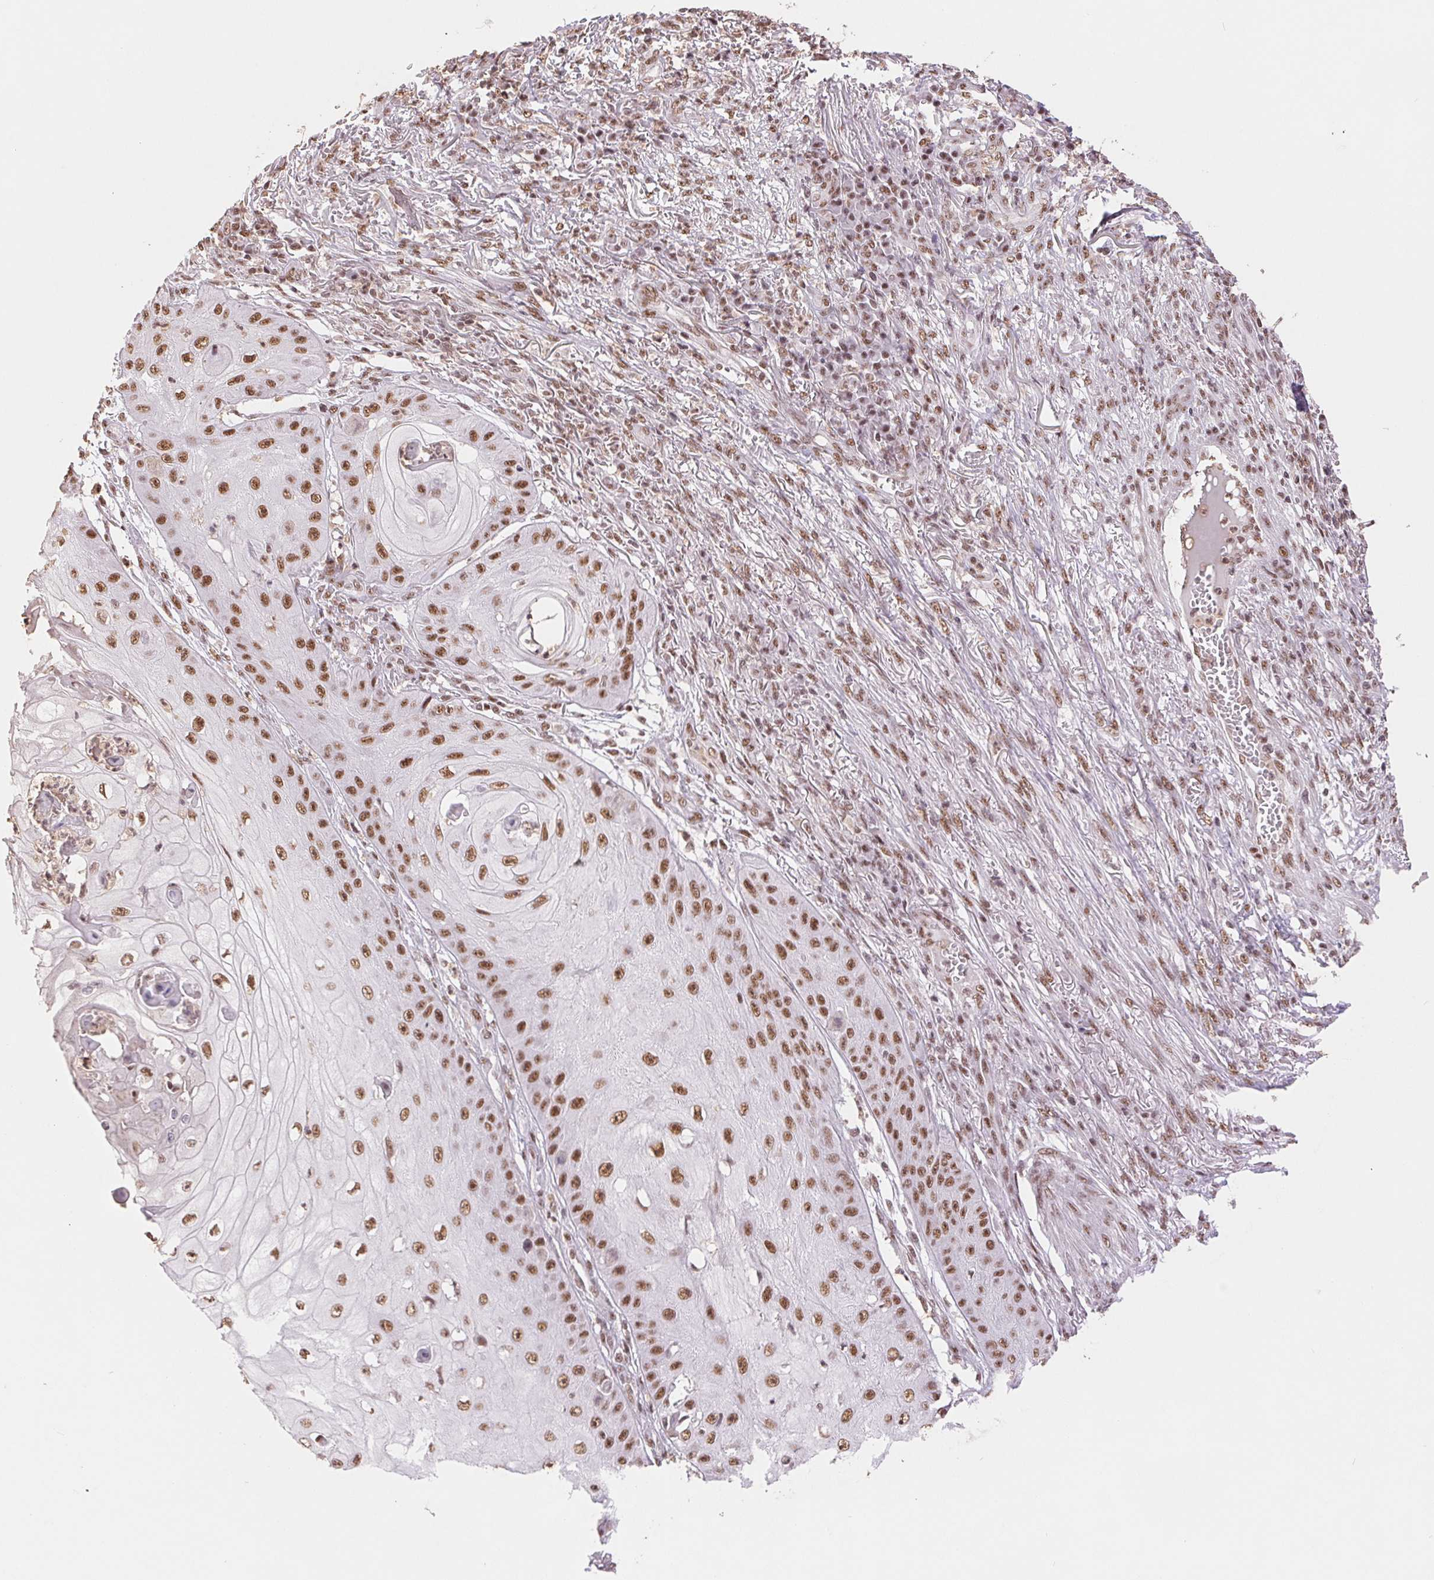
{"staining": {"intensity": "moderate", "quantity": ">75%", "location": "nuclear"}, "tissue": "skin cancer", "cell_type": "Tumor cells", "image_type": "cancer", "snomed": [{"axis": "morphology", "description": "Squamous cell carcinoma, NOS"}, {"axis": "topography", "description": "Skin"}], "caption": "Immunohistochemical staining of squamous cell carcinoma (skin) demonstrates moderate nuclear protein expression in about >75% of tumor cells. The staining is performed using DAB brown chromogen to label protein expression. The nuclei are counter-stained blue using hematoxylin.", "gene": "SREK1", "patient": {"sex": "male", "age": 70}}